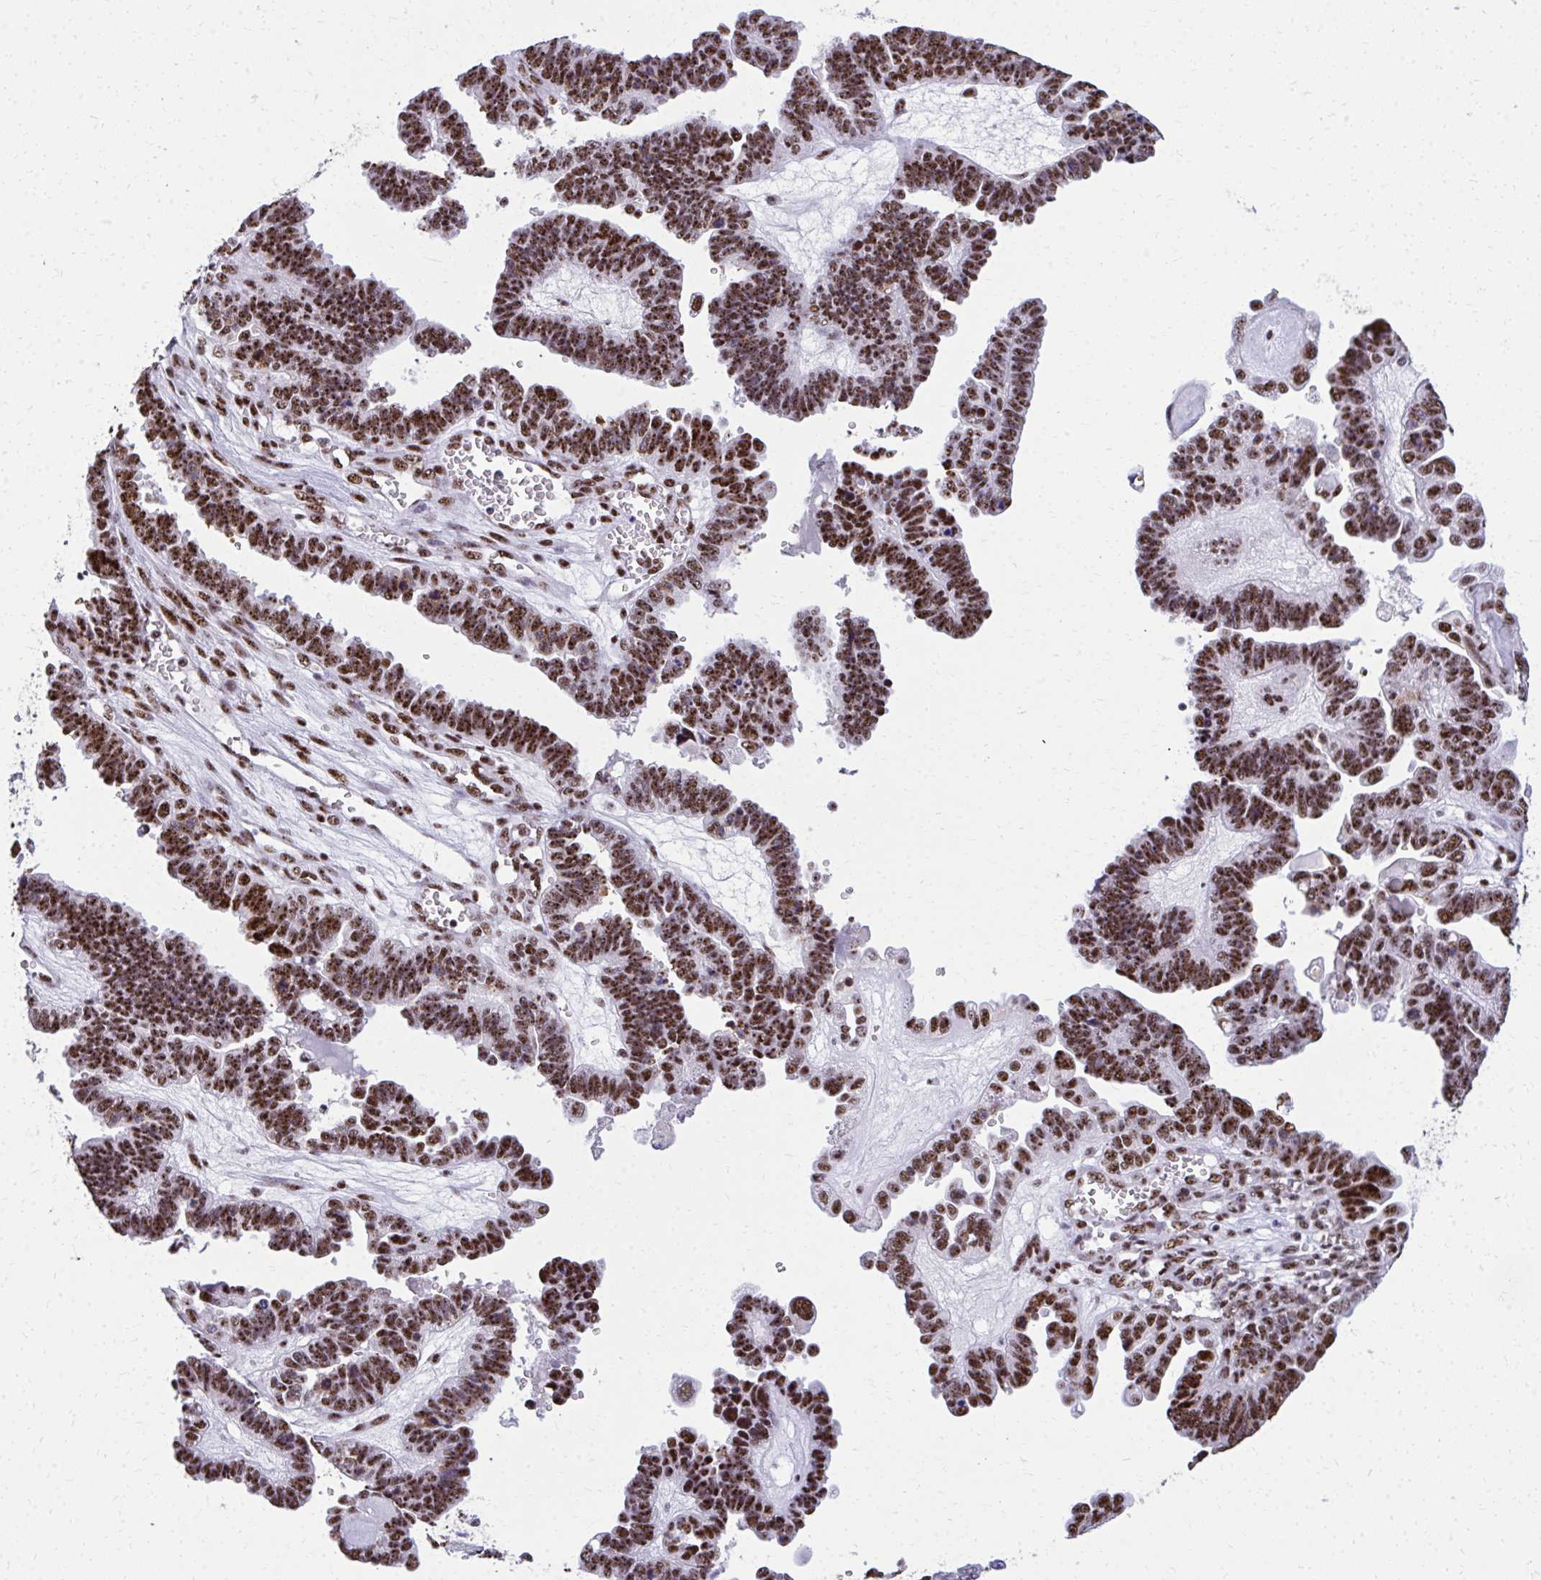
{"staining": {"intensity": "strong", "quantity": ">75%", "location": "nuclear"}, "tissue": "ovarian cancer", "cell_type": "Tumor cells", "image_type": "cancer", "snomed": [{"axis": "morphology", "description": "Cystadenocarcinoma, serous, NOS"}, {"axis": "topography", "description": "Ovary"}], "caption": "Immunohistochemical staining of human ovarian cancer displays strong nuclear protein staining in approximately >75% of tumor cells. The protein of interest is stained brown, and the nuclei are stained in blue (DAB (3,3'-diaminobenzidine) IHC with brightfield microscopy, high magnification).", "gene": "PELP1", "patient": {"sex": "female", "age": 51}}